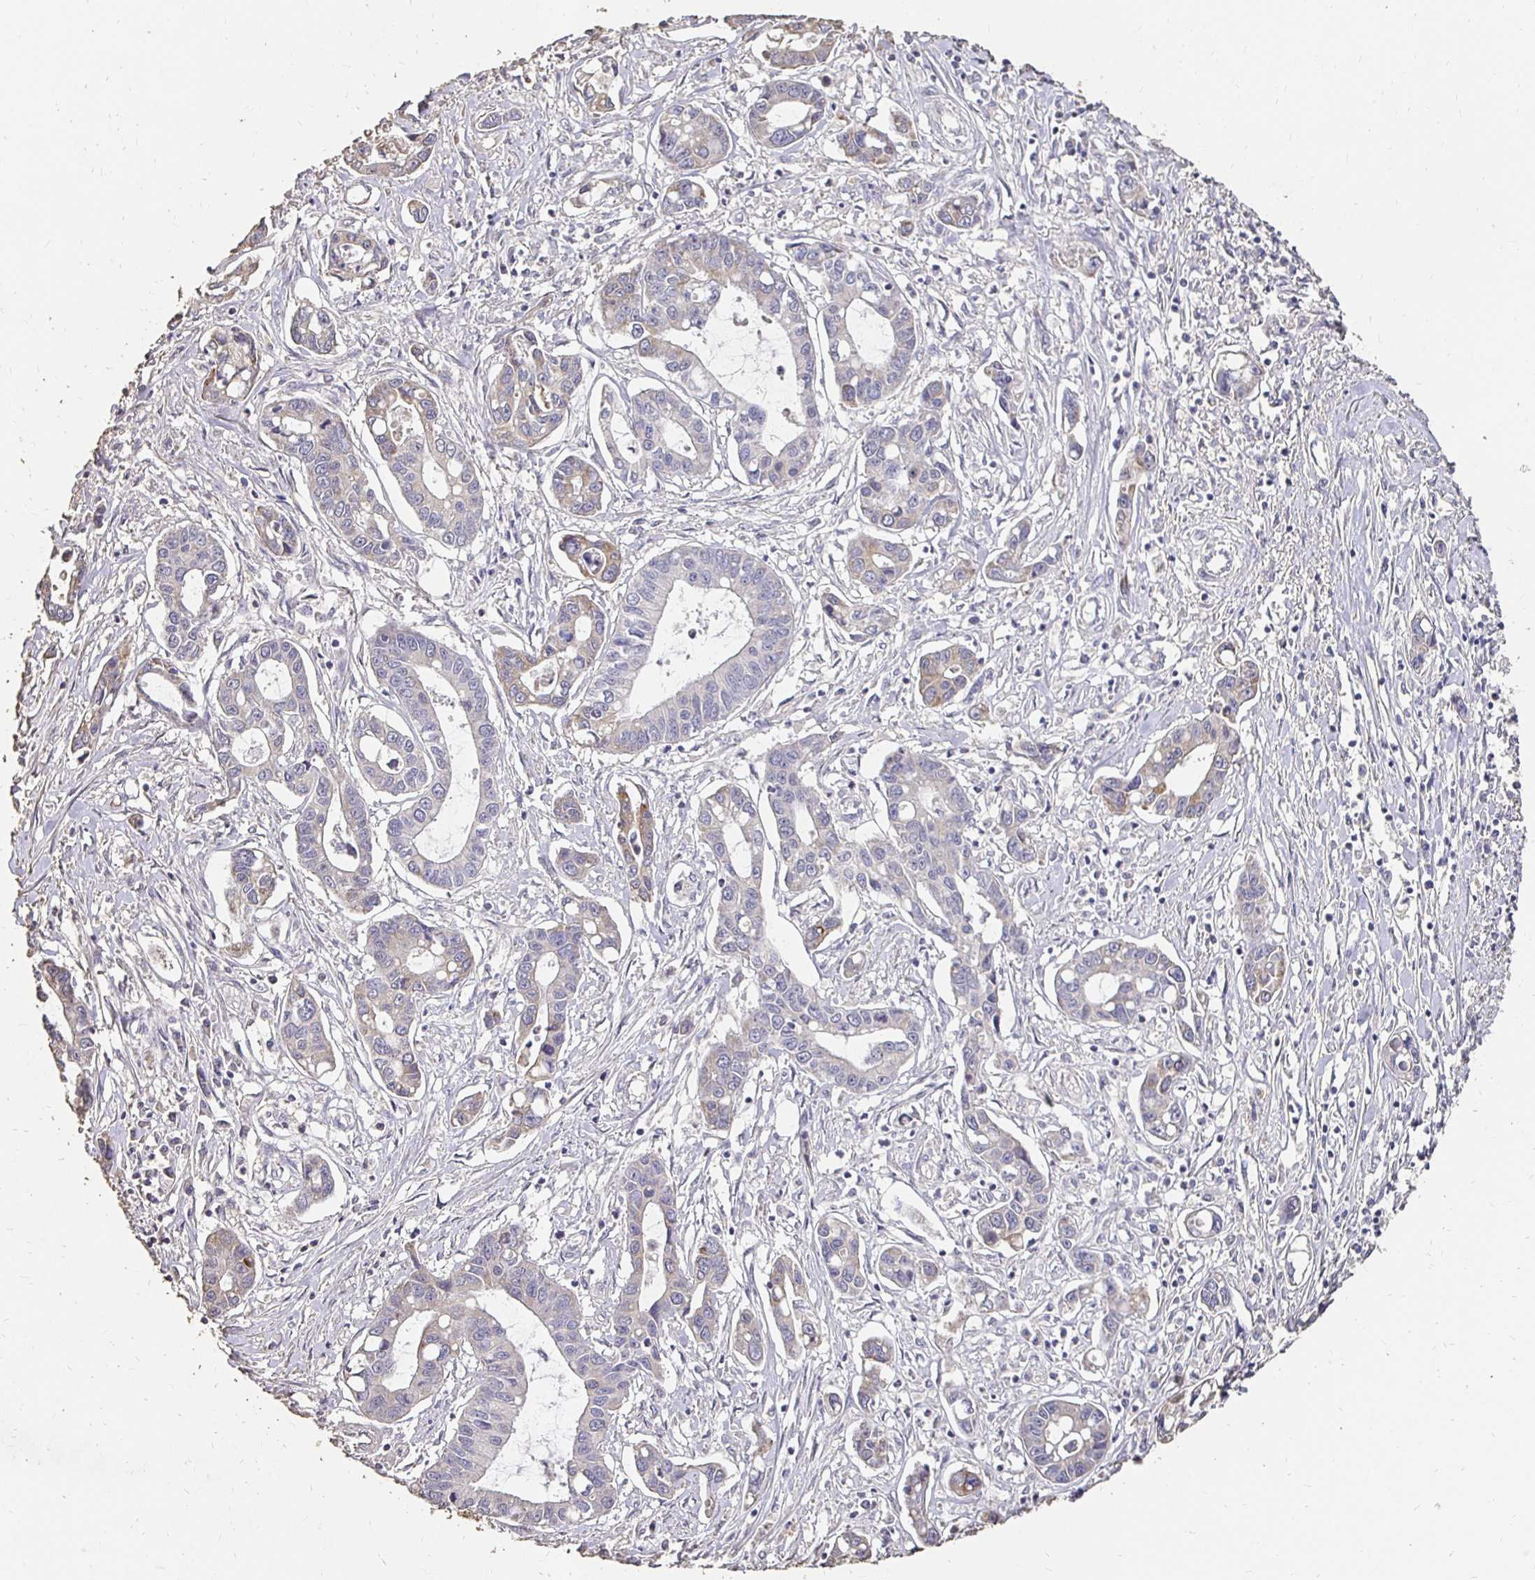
{"staining": {"intensity": "weak", "quantity": "<25%", "location": "cytoplasmic/membranous"}, "tissue": "liver cancer", "cell_type": "Tumor cells", "image_type": "cancer", "snomed": [{"axis": "morphology", "description": "Cholangiocarcinoma"}, {"axis": "topography", "description": "Liver"}], "caption": "Cholangiocarcinoma (liver) stained for a protein using immunohistochemistry exhibits no expression tumor cells.", "gene": "UGT1A6", "patient": {"sex": "male", "age": 58}}